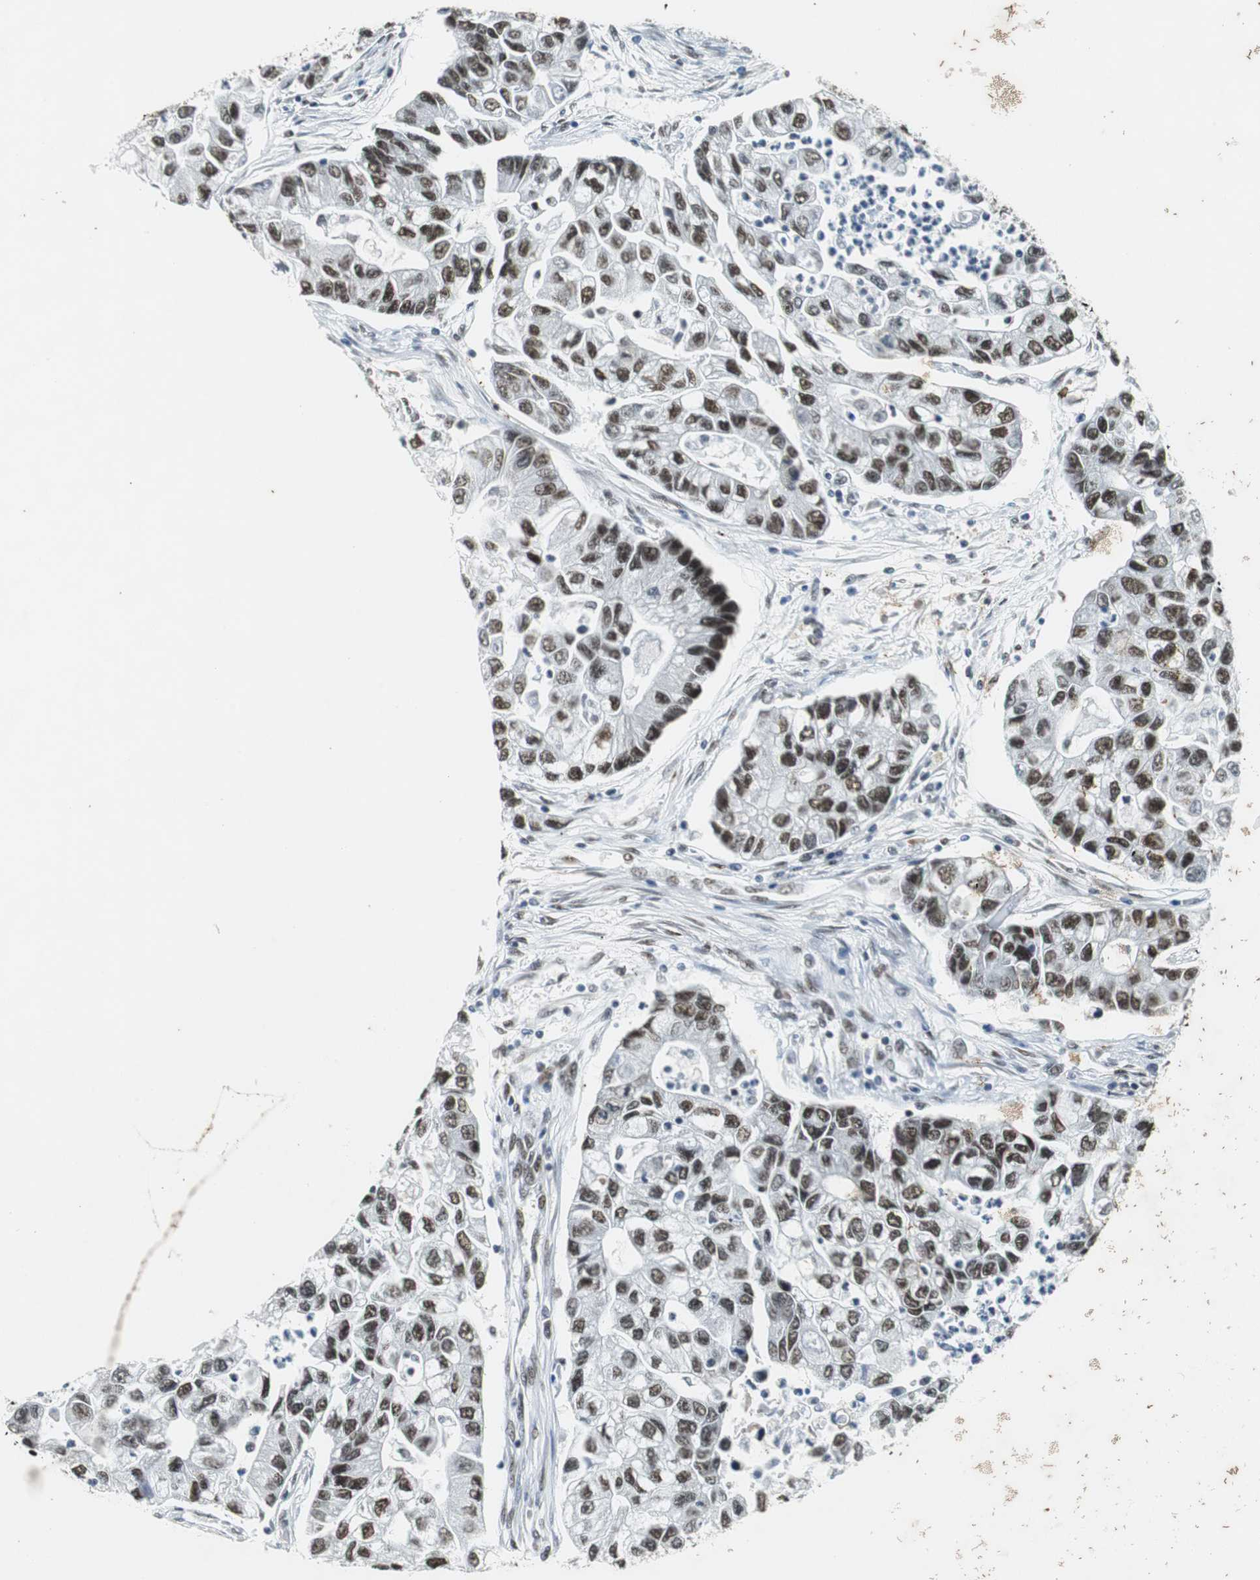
{"staining": {"intensity": "strong", "quantity": ">75%", "location": "nuclear"}, "tissue": "lung cancer", "cell_type": "Tumor cells", "image_type": "cancer", "snomed": [{"axis": "morphology", "description": "Adenocarcinoma, NOS"}, {"axis": "topography", "description": "Lung"}], "caption": "A high-resolution image shows immunohistochemistry (IHC) staining of lung cancer (adenocarcinoma), which shows strong nuclear positivity in approximately >75% of tumor cells.", "gene": "PRKDC", "patient": {"sex": "female", "age": 51}}